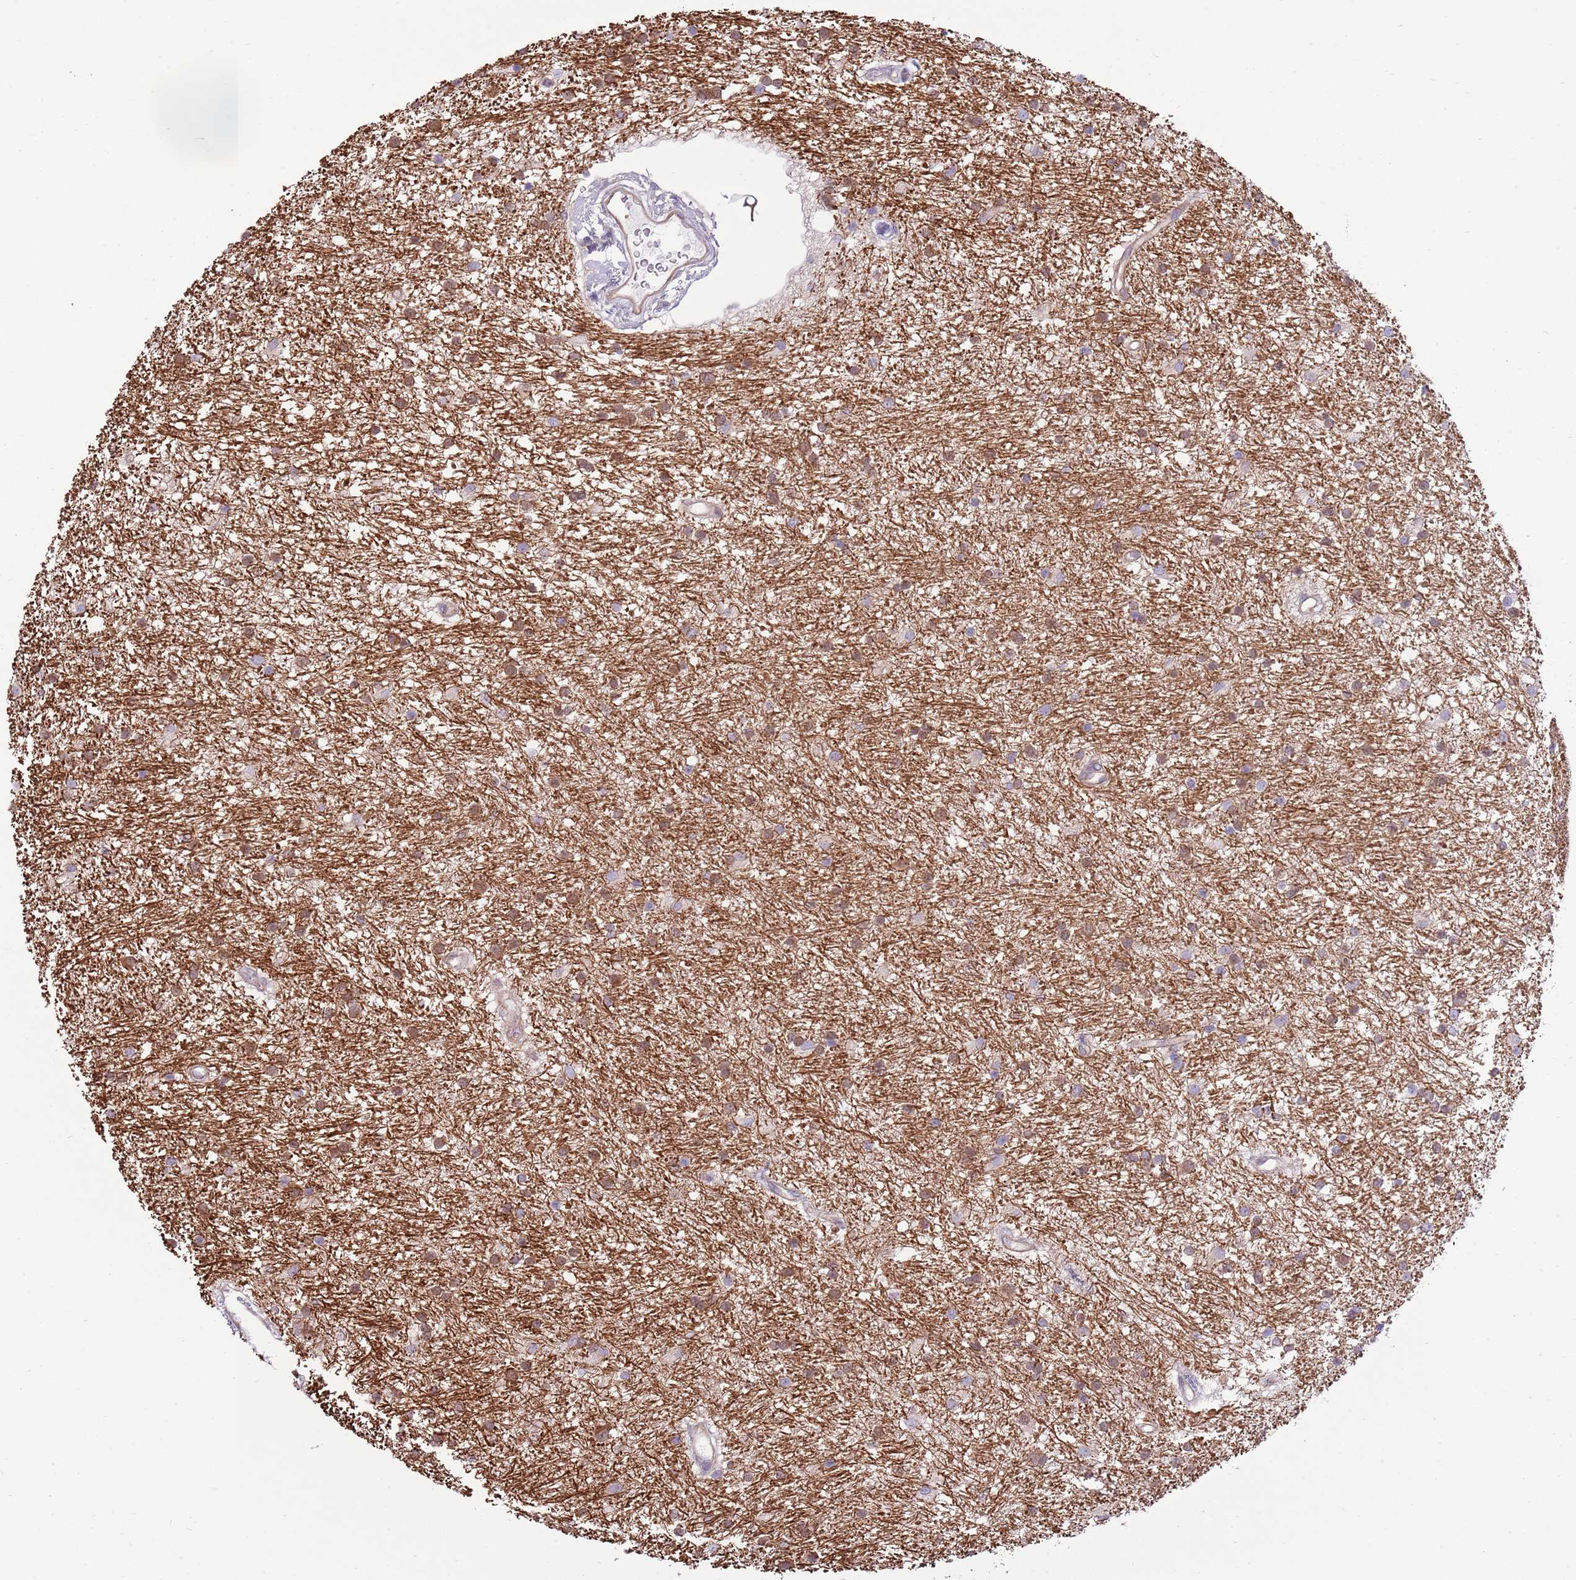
{"staining": {"intensity": "moderate", "quantity": "<25%", "location": "cytoplasmic/membranous"}, "tissue": "glioma", "cell_type": "Tumor cells", "image_type": "cancer", "snomed": [{"axis": "morphology", "description": "Glioma, malignant, High grade"}, {"axis": "topography", "description": "Brain"}], "caption": "Brown immunohistochemical staining in malignant glioma (high-grade) displays moderate cytoplasmic/membranous expression in approximately <25% of tumor cells.", "gene": "ZC4H2", "patient": {"sex": "male", "age": 77}}